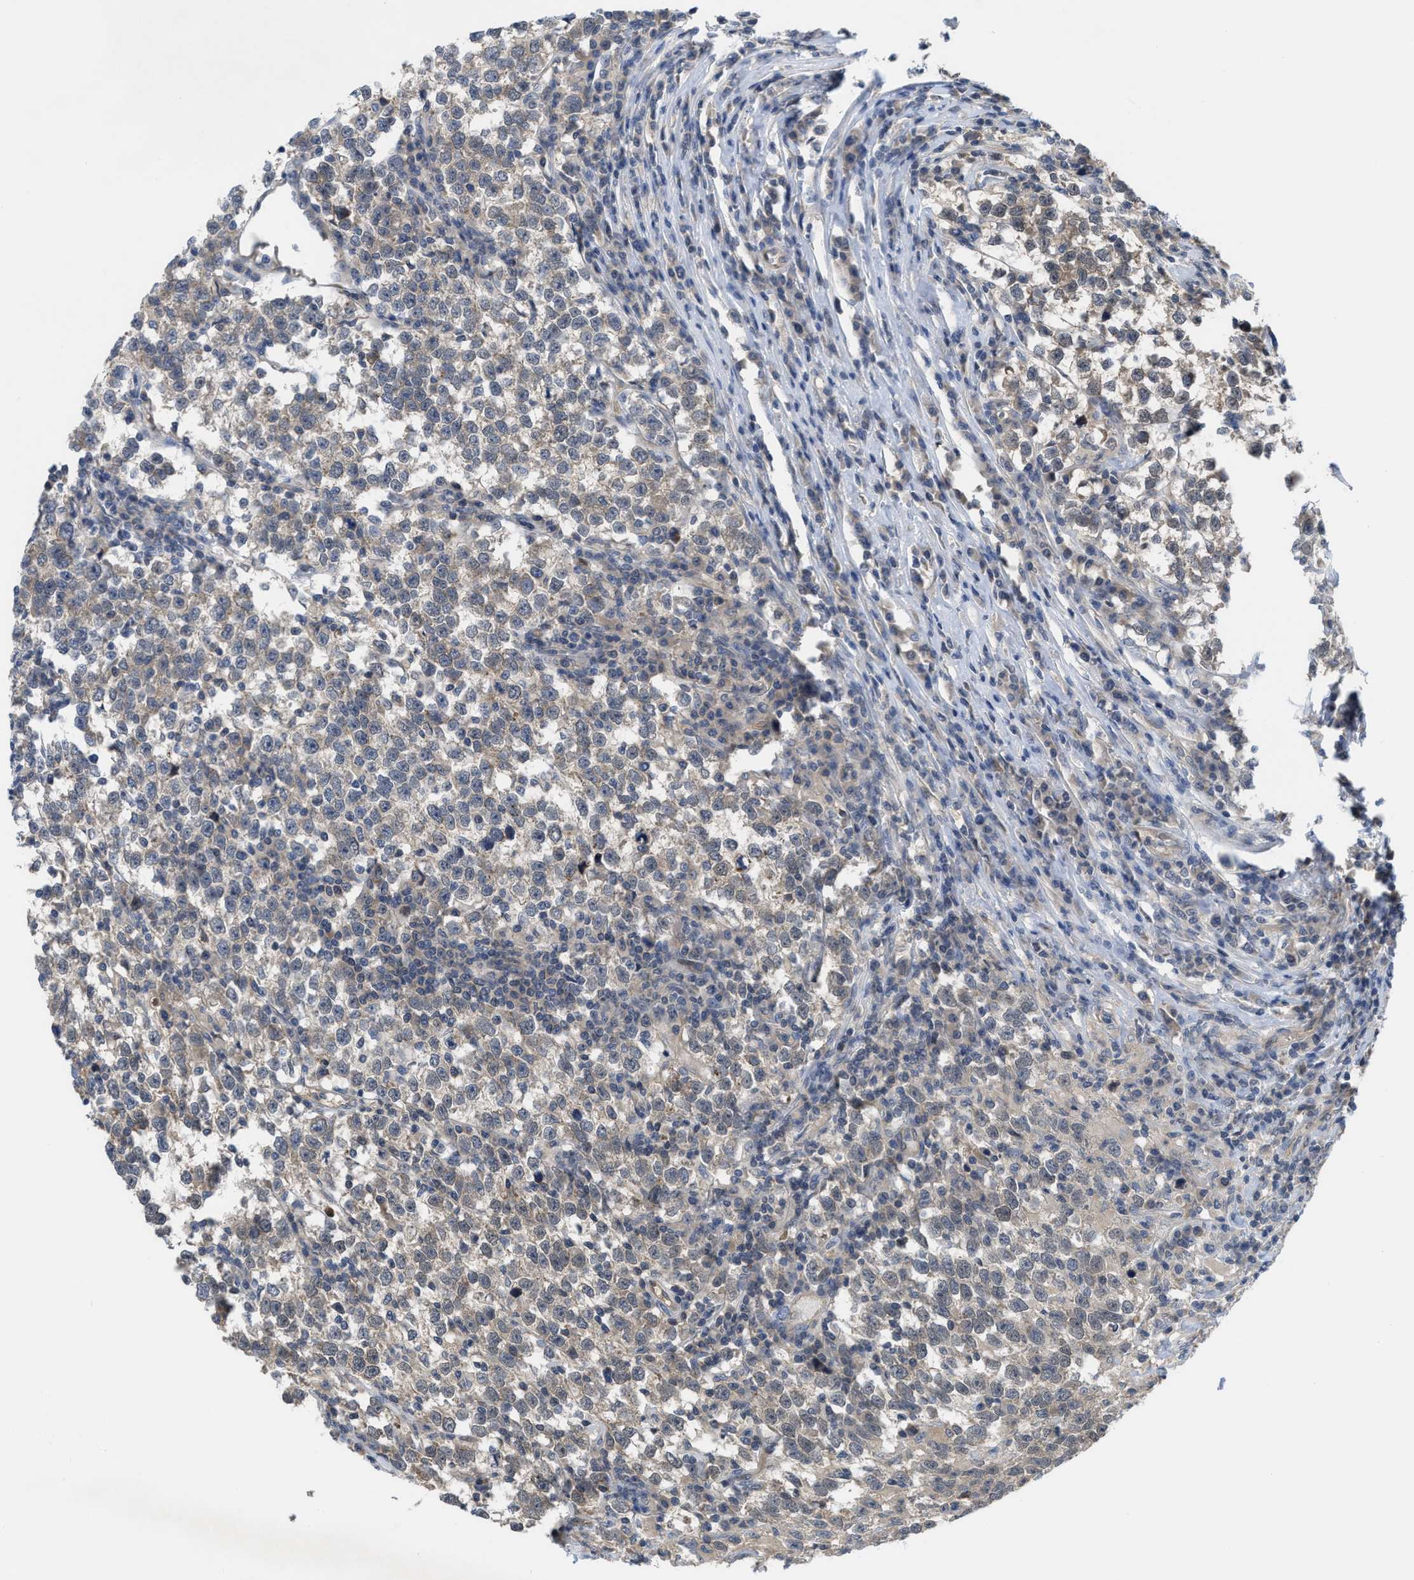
{"staining": {"intensity": "negative", "quantity": "none", "location": "none"}, "tissue": "testis cancer", "cell_type": "Tumor cells", "image_type": "cancer", "snomed": [{"axis": "morphology", "description": "Normal tissue, NOS"}, {"axis": "morphology", "description": "Seminoma, NOS"}, {"axis": "topography", "description": "Testis"}], "caption": "Image shows no significant protein expression in tumor cells of testis cancer (seminoma).", "gene": "LDAF1", "patient": {"sex": "male", "age": 43}}